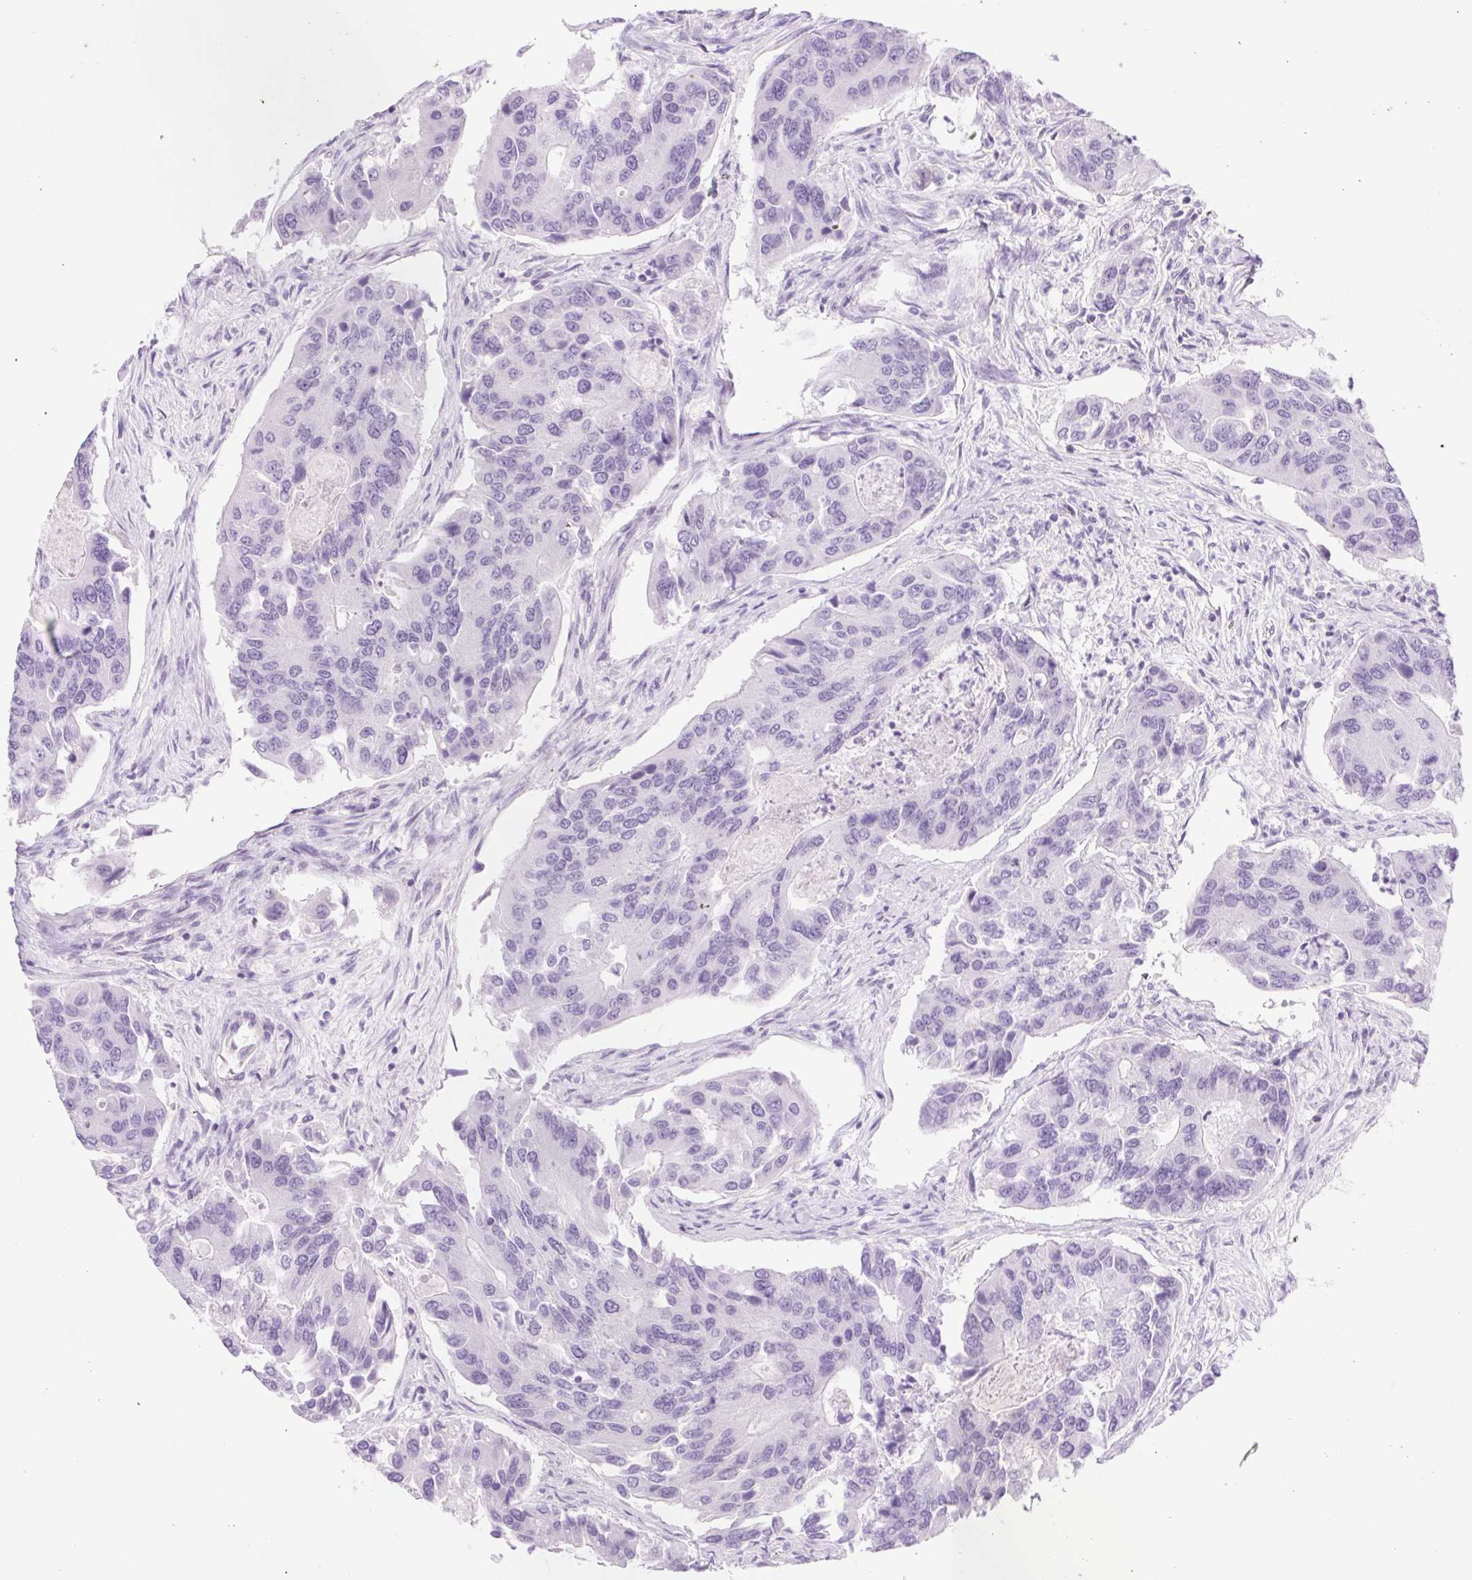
{"staining": {"intensity": "negative", "quantity": "none", "location": "none"}, "tissue": "colorectal cancer", "cell_type": "Tumor cells", "image_type": "cancer", "snomed": [{"axis": "morphology", "description": "Adenocarcinoma, NOS"}, {"axis": "topography", "description": "Colon"}], "caption": "IHC image of neoplastic tissue: human adenocarcinoma (colorectal) stained with DAB (3,3'-diaminobenzidine) reveals no significant protein staining in tumor cells. (DAB (3,3'-diaminobenzidine) IHC with hematoxylin counter stain).", "gene": "SPACA5B", "patient": {"sex": "female", "age": 67}}